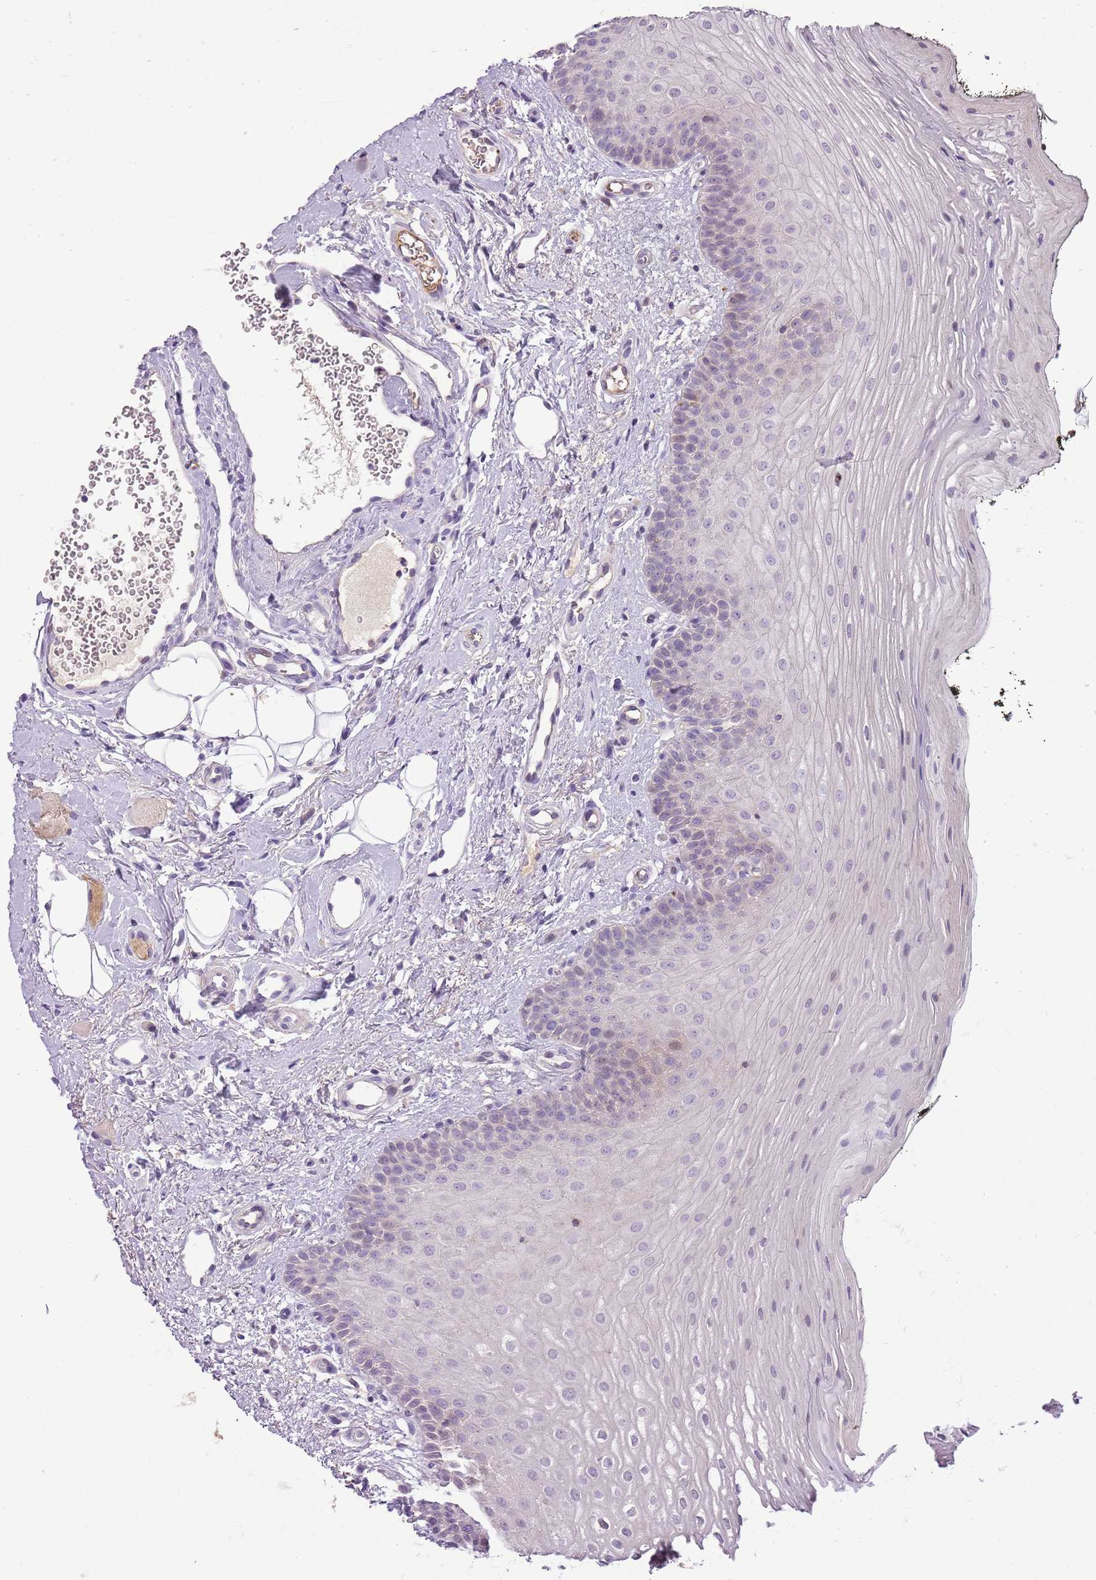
{"staining": {"intensity": "negative", "quantity": "none", "location": "none"}, "tissue": "oral mucosa", "cell_type": "Squamous epithelial cells", "image_type": "normal", "snomed": [{"axis": "morphology", "description": "No evidence of malignacy"}, {"axis": "topography", "description": "Oral tissue"}, {"axis": "topography", "description": "Head-Neck"}], "caption": "Human oral mucosa stained for a protein using immunohistochemistry demonstrates no staining in squamous epithelial cells.", "gene": "SCAMP5", "patient": {"sex": "male", "age": 68}}